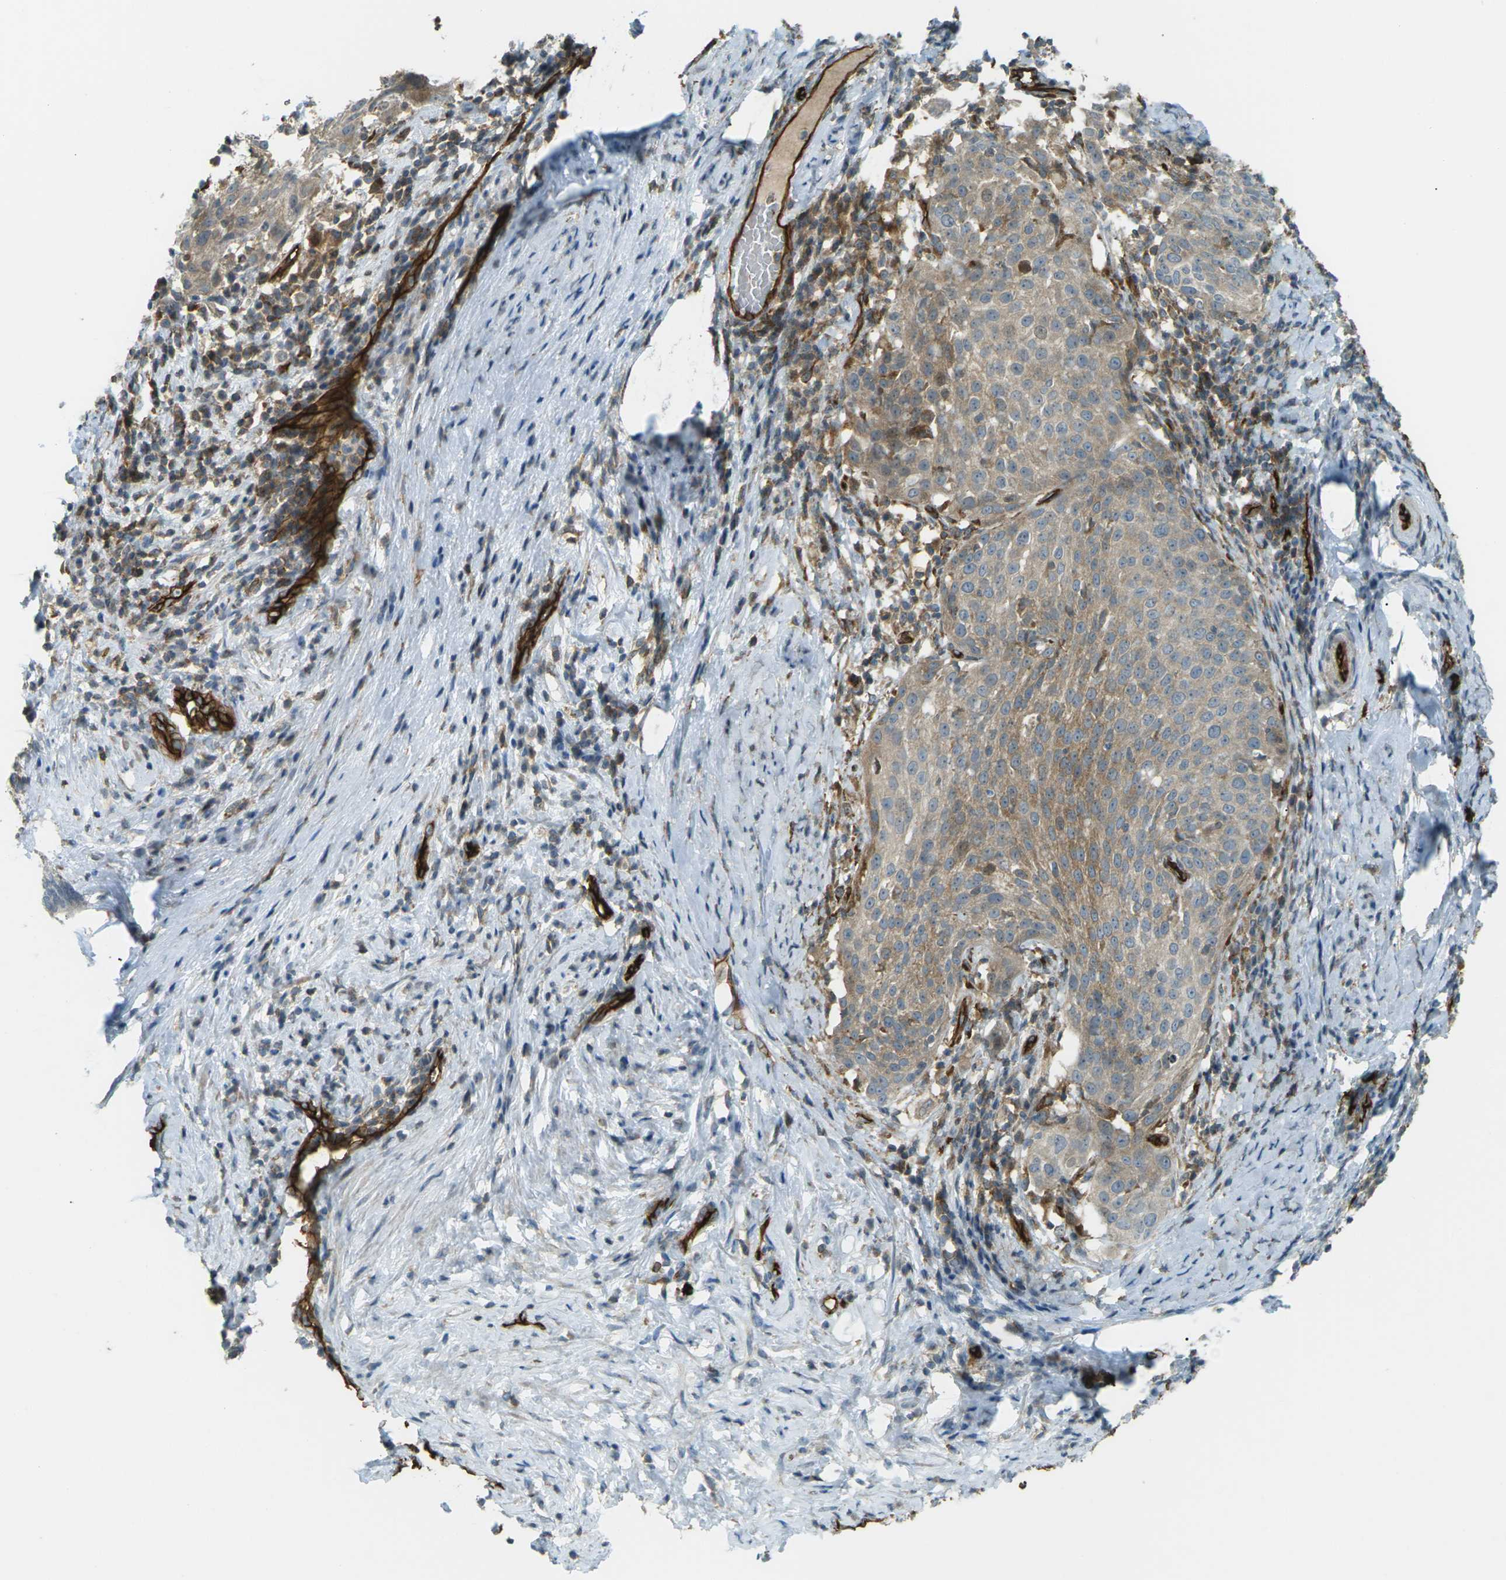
{"staining": {"intensity": "moderate", "quantity": ">75%", "location": "cytoplasmic/membranous"}, "tissue": "cervical cancer", "cell_type": "Tumor cells", "image_type": "cancer", "snomed": [{"axis": "morphology", "description": "Squamous cell carcinoma, NOS"}, {"axis": "topography", "description": "Cervix"}], "caption": "Tumor cells show moderate cytoplasmic/membranous expression in approximately >75% of cells in cervical cancer (squamous cell carcinoma). Ihc stains the protein of interest in brown and the nuclei are stained blue.", "gene": "S1PR1", "patient": {"sex": "female", "age": 51}}